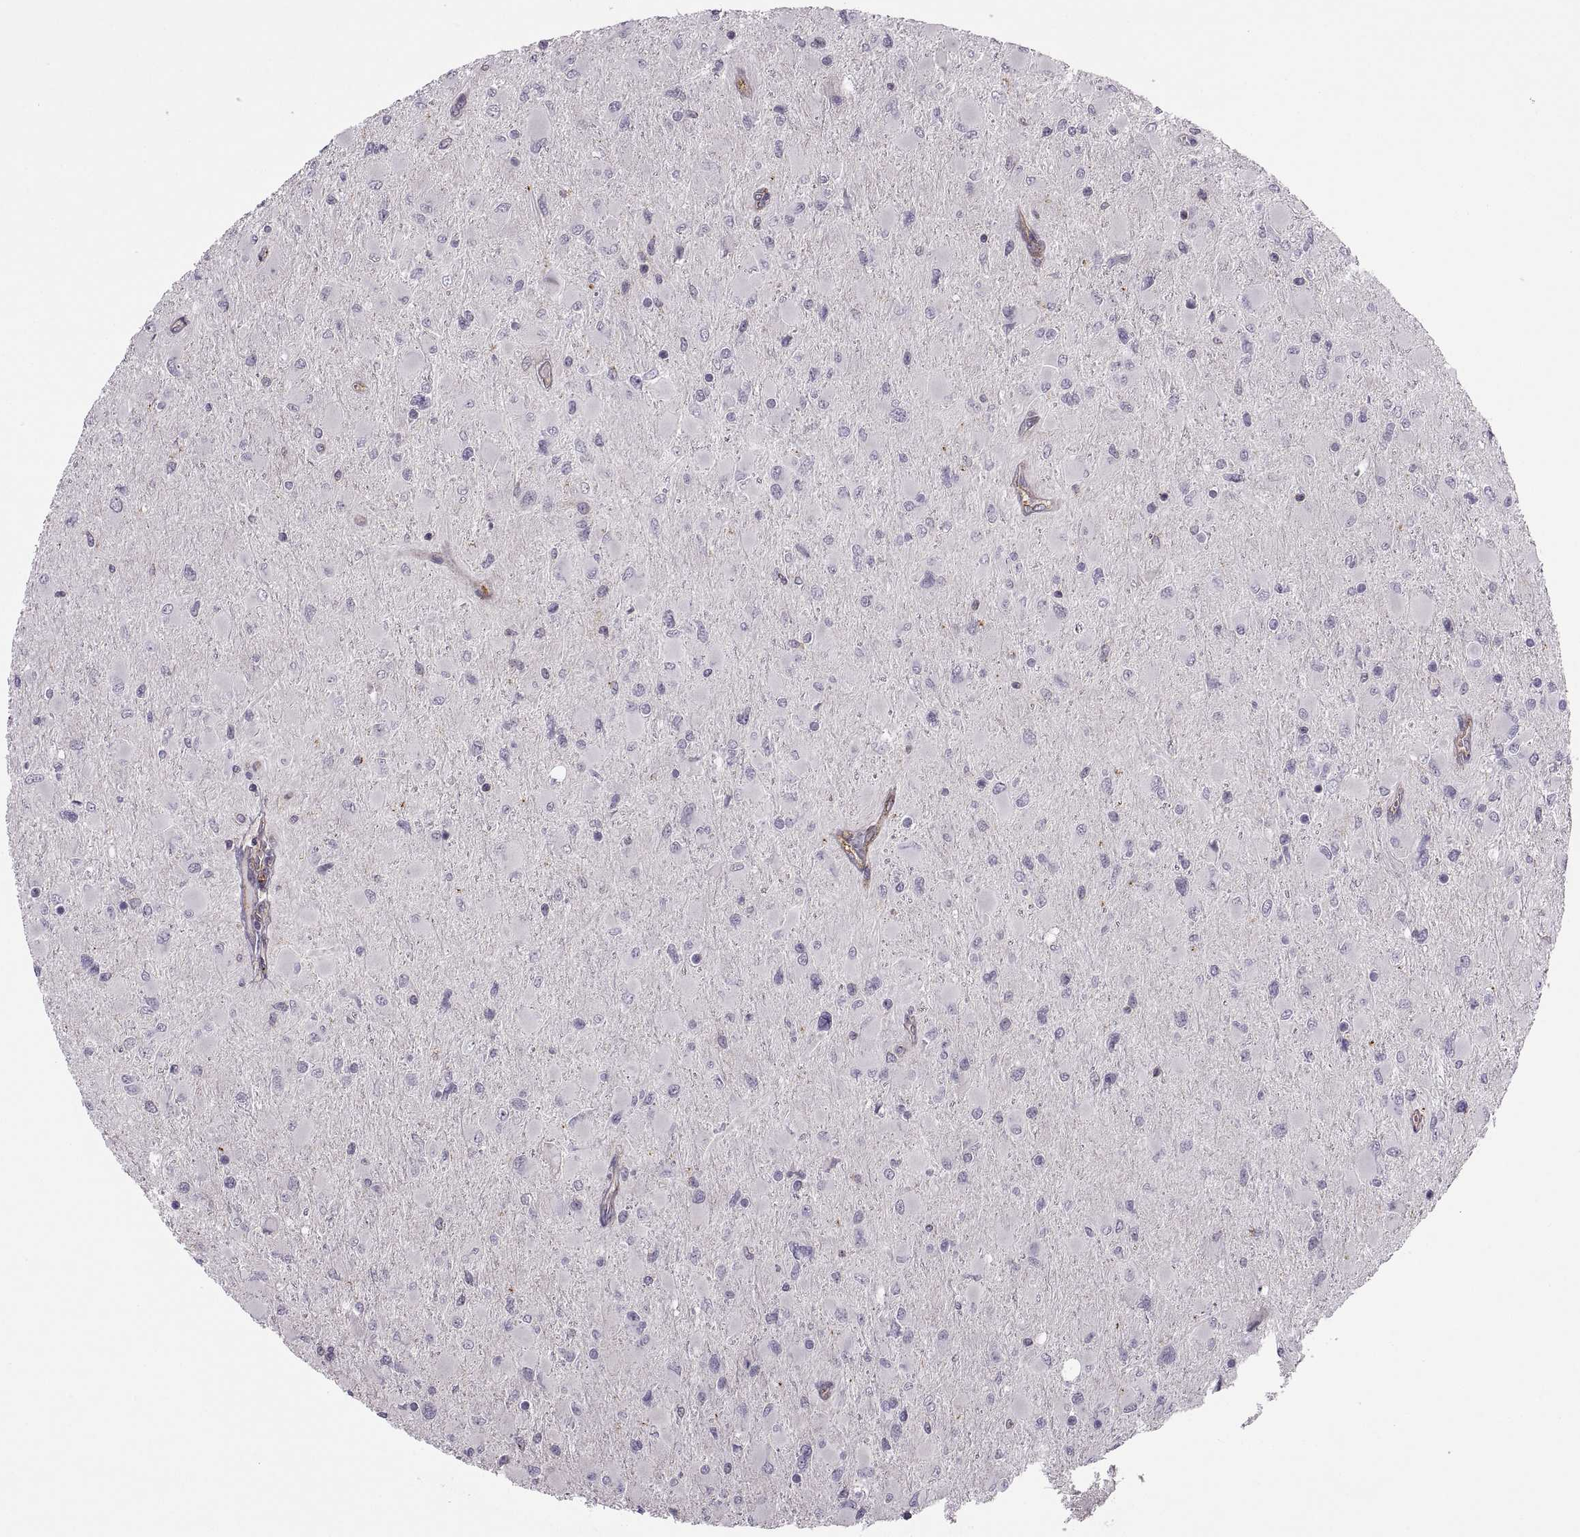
{"staining": {"intensity": "negative", "quantity": "none", "location": "none"}, "tissue": "glioma", "cell_type": "Tumor cells", "image_type": "cancer", "snomed": [{"axis": "morphology", "description": "Glioma, malignant, High grade"}, {"axis": "topography", "description": "Cerebral cortex"}], "caption": "This is an immunohistochemistry (IHC) photomicrograph of malignant glioma (high-grade). There is no staining in tumor cells.", "gene": "RALB", "patient": {"sex": "female", "age": 36}}